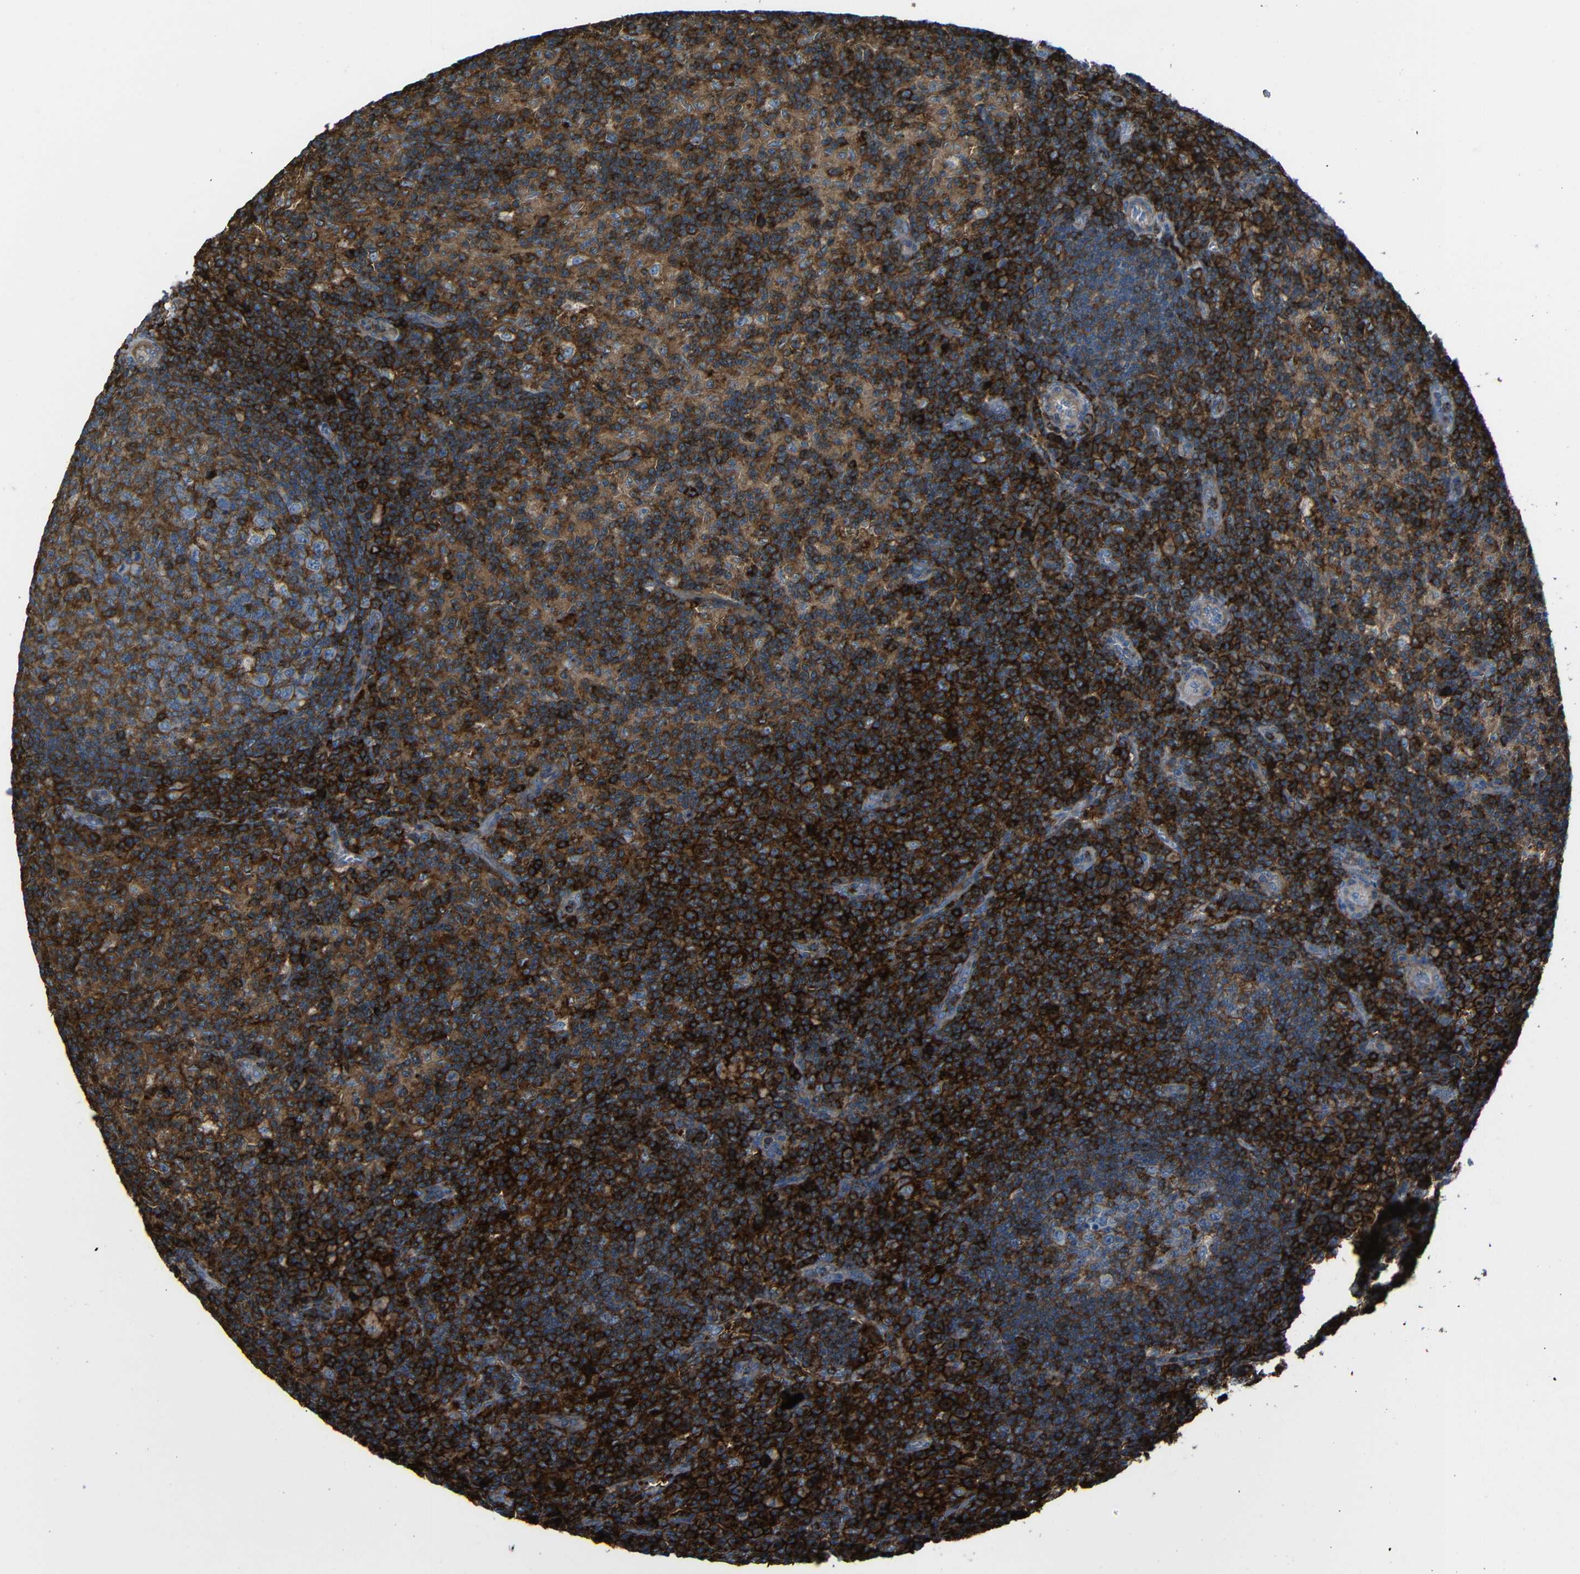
{"staining": {"intensity": "strong", "quantity": ">75%", "location": "cytoplasmic/membranous"}, "tissue": "lymph node", "cell_type": "Germinal center cells", "image_type": "normal", "snomed": [{"axis": "morphology", "description": "Normal tissue, NOS"}, {"axis": "morphology", "description": "Inflammation, NOS"}, {"axis": "topography", "description": "Lymph node"}], "caption": "Lymph node stained for a protein reveals strong cytoplasmic/membranous positivity in germinal center cells. The protein is shown in brown color, while the nuclei are stained blue.", "gene": "ADGRE5", "patient": {"sex": "male", "age": 55}}